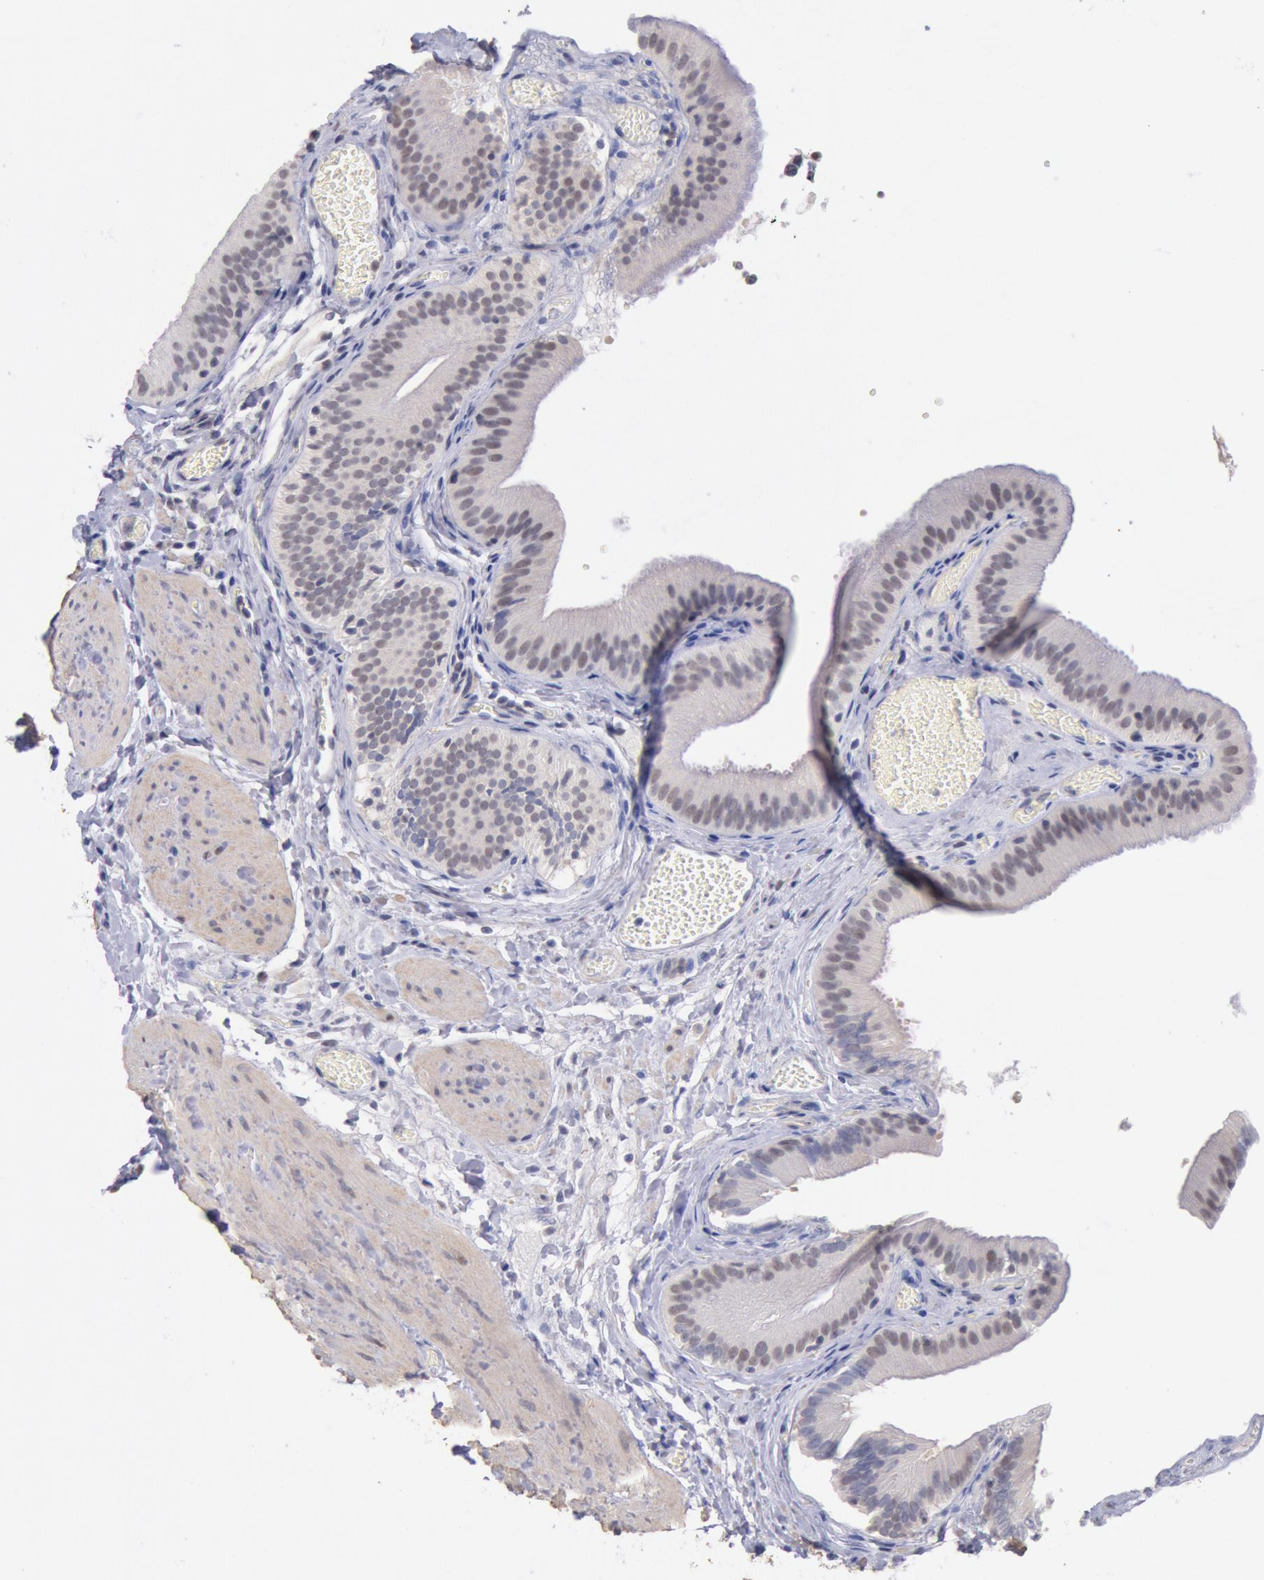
{"staining": {"intensity": "weak", "quantity": ">75%", "location": "nuclear"}, "tissue": "gallbladder", "cell_type": "Glandular cells", "image_type": "normal", "snomed": [{"axis": "morphology", "description": "Normal tissue, NOS"}, {"axis": "topography", "description": "Gallbladder"}], "caption": "An image of human gallbladder stained for a protein displays weak nuclear brown staining in glandular cells.", "gene": "MYH6", "patient": {"sex": "female", "age": 24}}